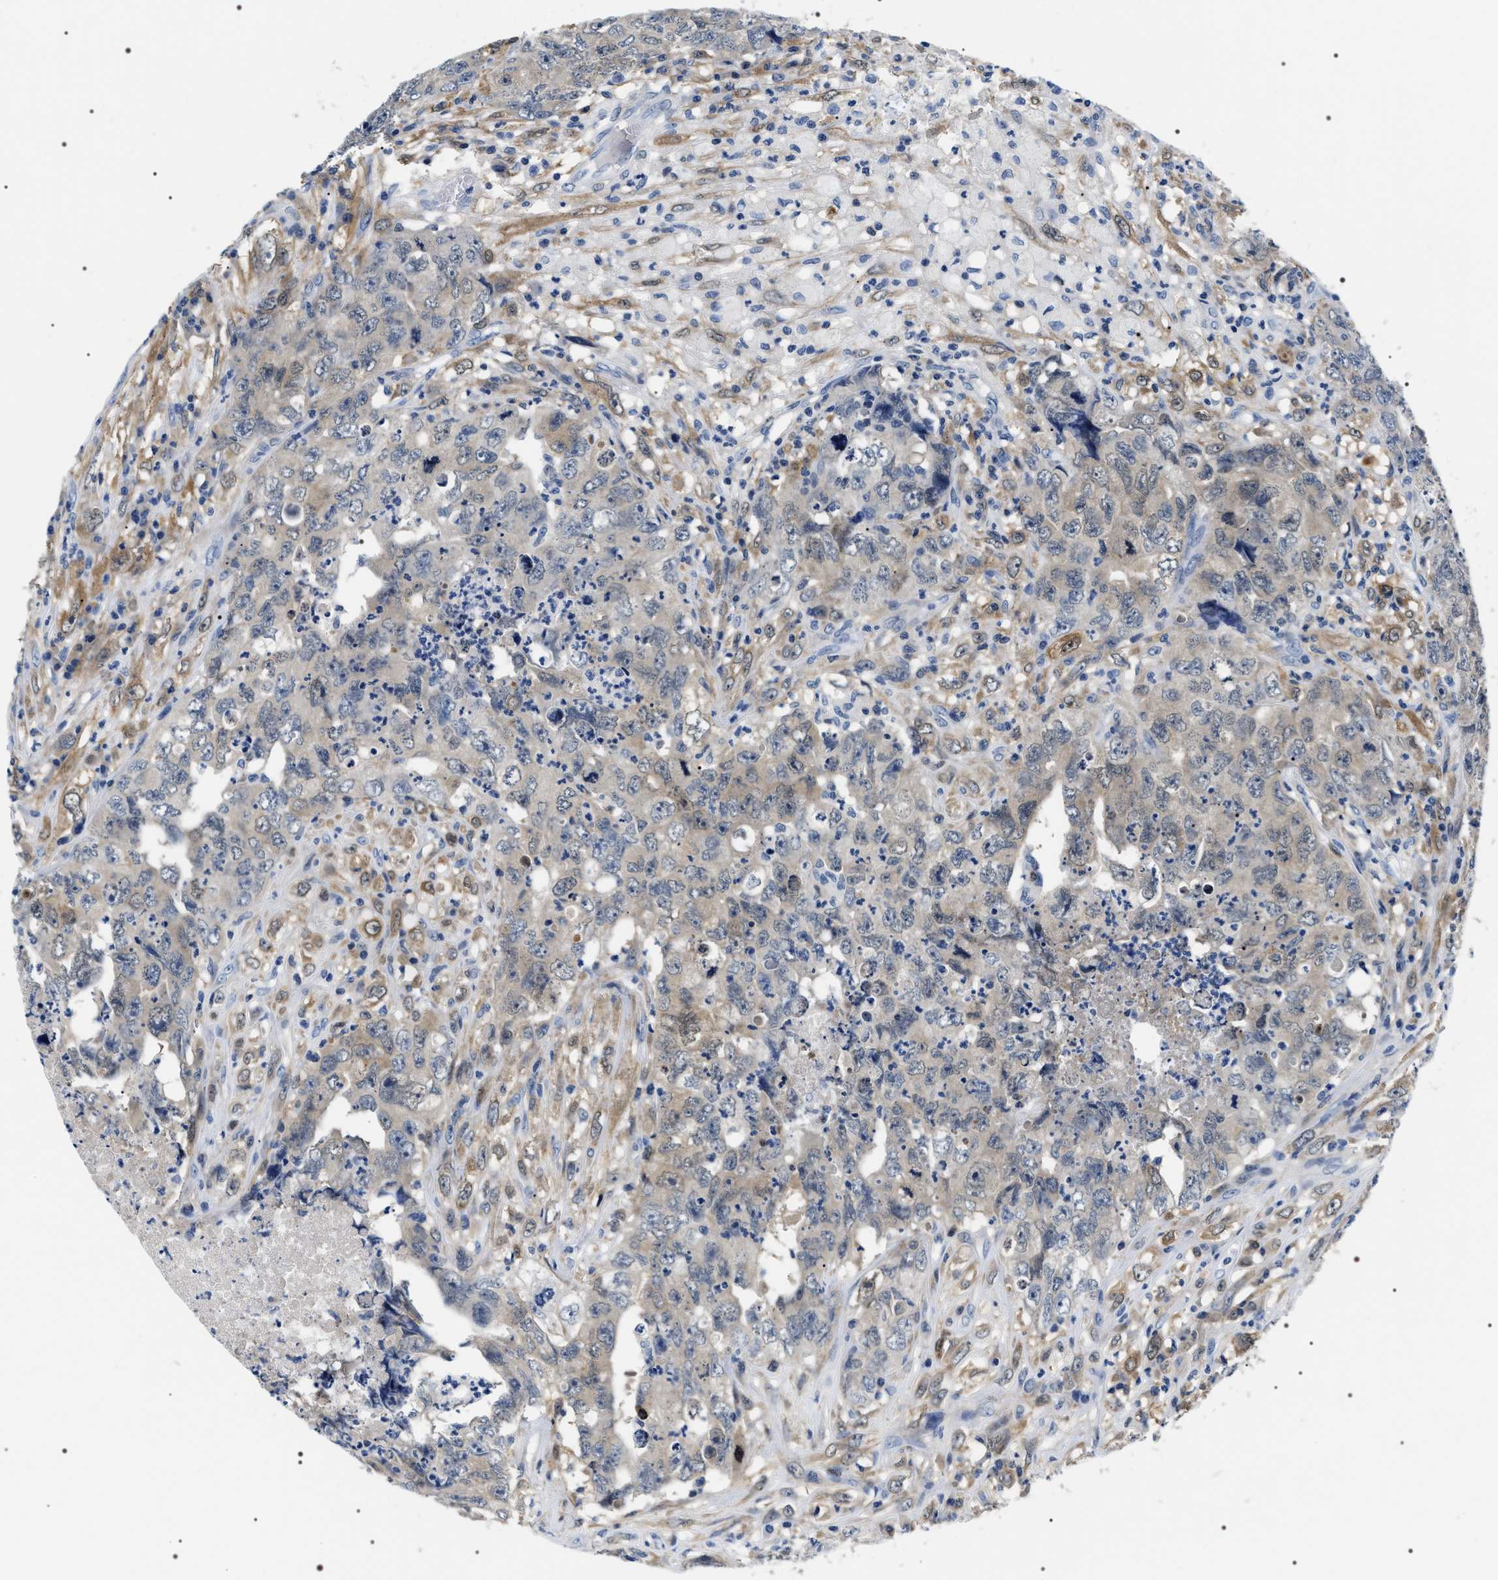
{"staining": {"intensity": "weak", "quantity": "<25%", "location": "cytoplasmic/membranous"}, "tissue": "testis cancer", "cell_type": "Tumor cells", "image_type": "cancer", "snomed": [{"axis": "morphology", "description": "Carcinoma, Embryonal, NOS"}, {"axis": "topography", "description": "Testis"}], "caption": "The micrograph reveals no significant staining in tumor cells of embryonal carcinoma (testis). (Brightfield microscopy of DAB (3,3'-diaminobenzidine) immunohistochemistry (IHC) at high magnification).", "gene": "BAG2", "patient": {"sex": "male", "age": 32}}